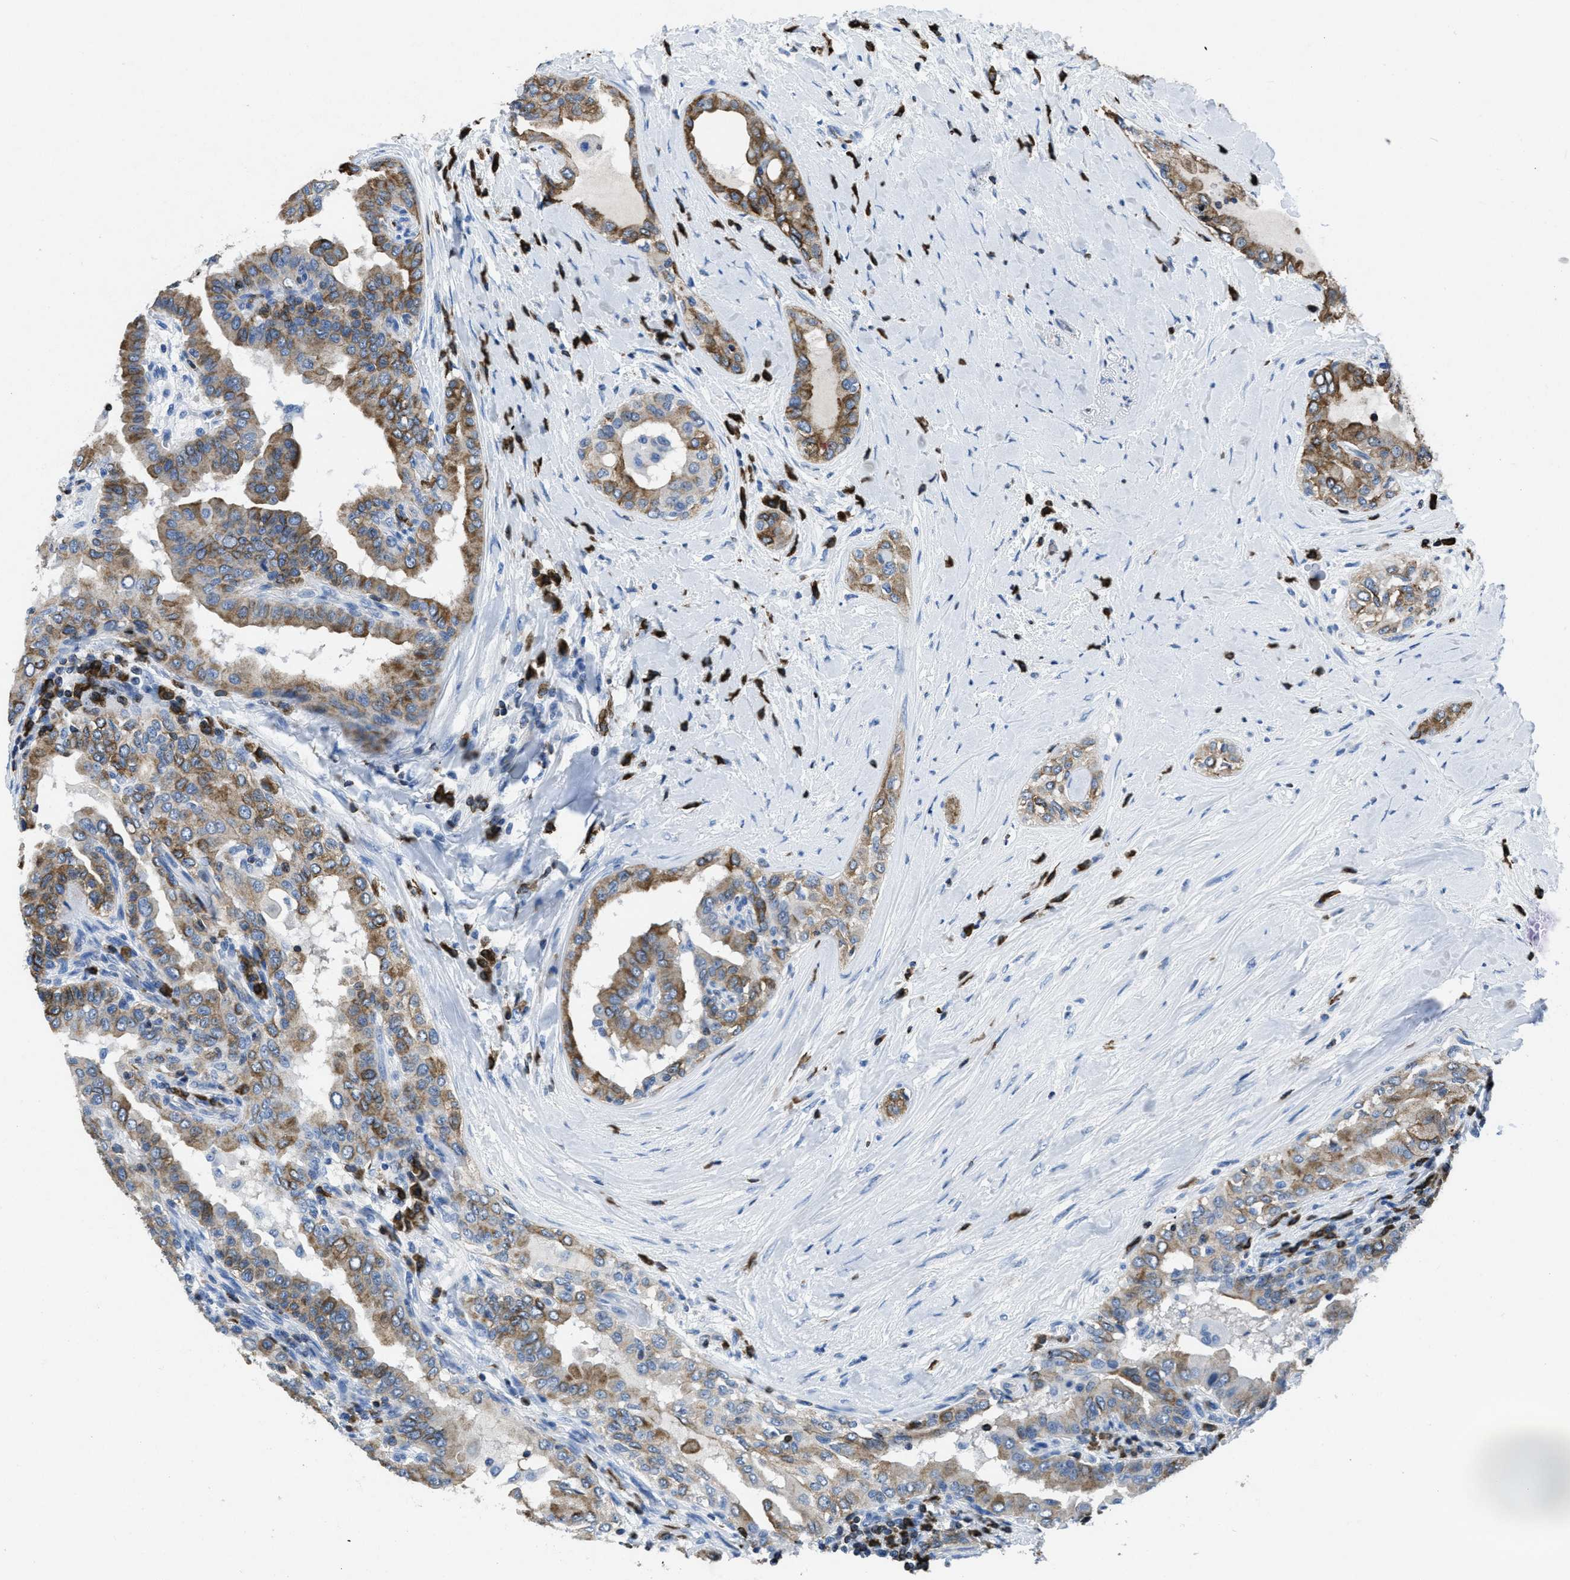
{"staining": {"intensity": "strong", "quantity": "25%-75%", "location": "cytoplasmic/membranous"}, "tissue": "thyroid cancer", "cell_type": "Tumor cells", "image_type": "cancer", "snomed": [{"axis": "morphology", "description": "Papillary adenocarcinoma, NOS"}, {"axis": "topography", "description": "Thyroid gland"}], "caption": "IHC histopathology image of neoplastic tissue: thyroid cancer (papillary adenocarcinoma) stained using immunohistochemistry shows high levels of strong protein expression localized specifically in the cytoplasmic/membranous of tumor cells, appearing as a cytoplasmic/membranous brown color.", "gene": "ITGA3", "patient": {"sex": "male", "age": 33}}